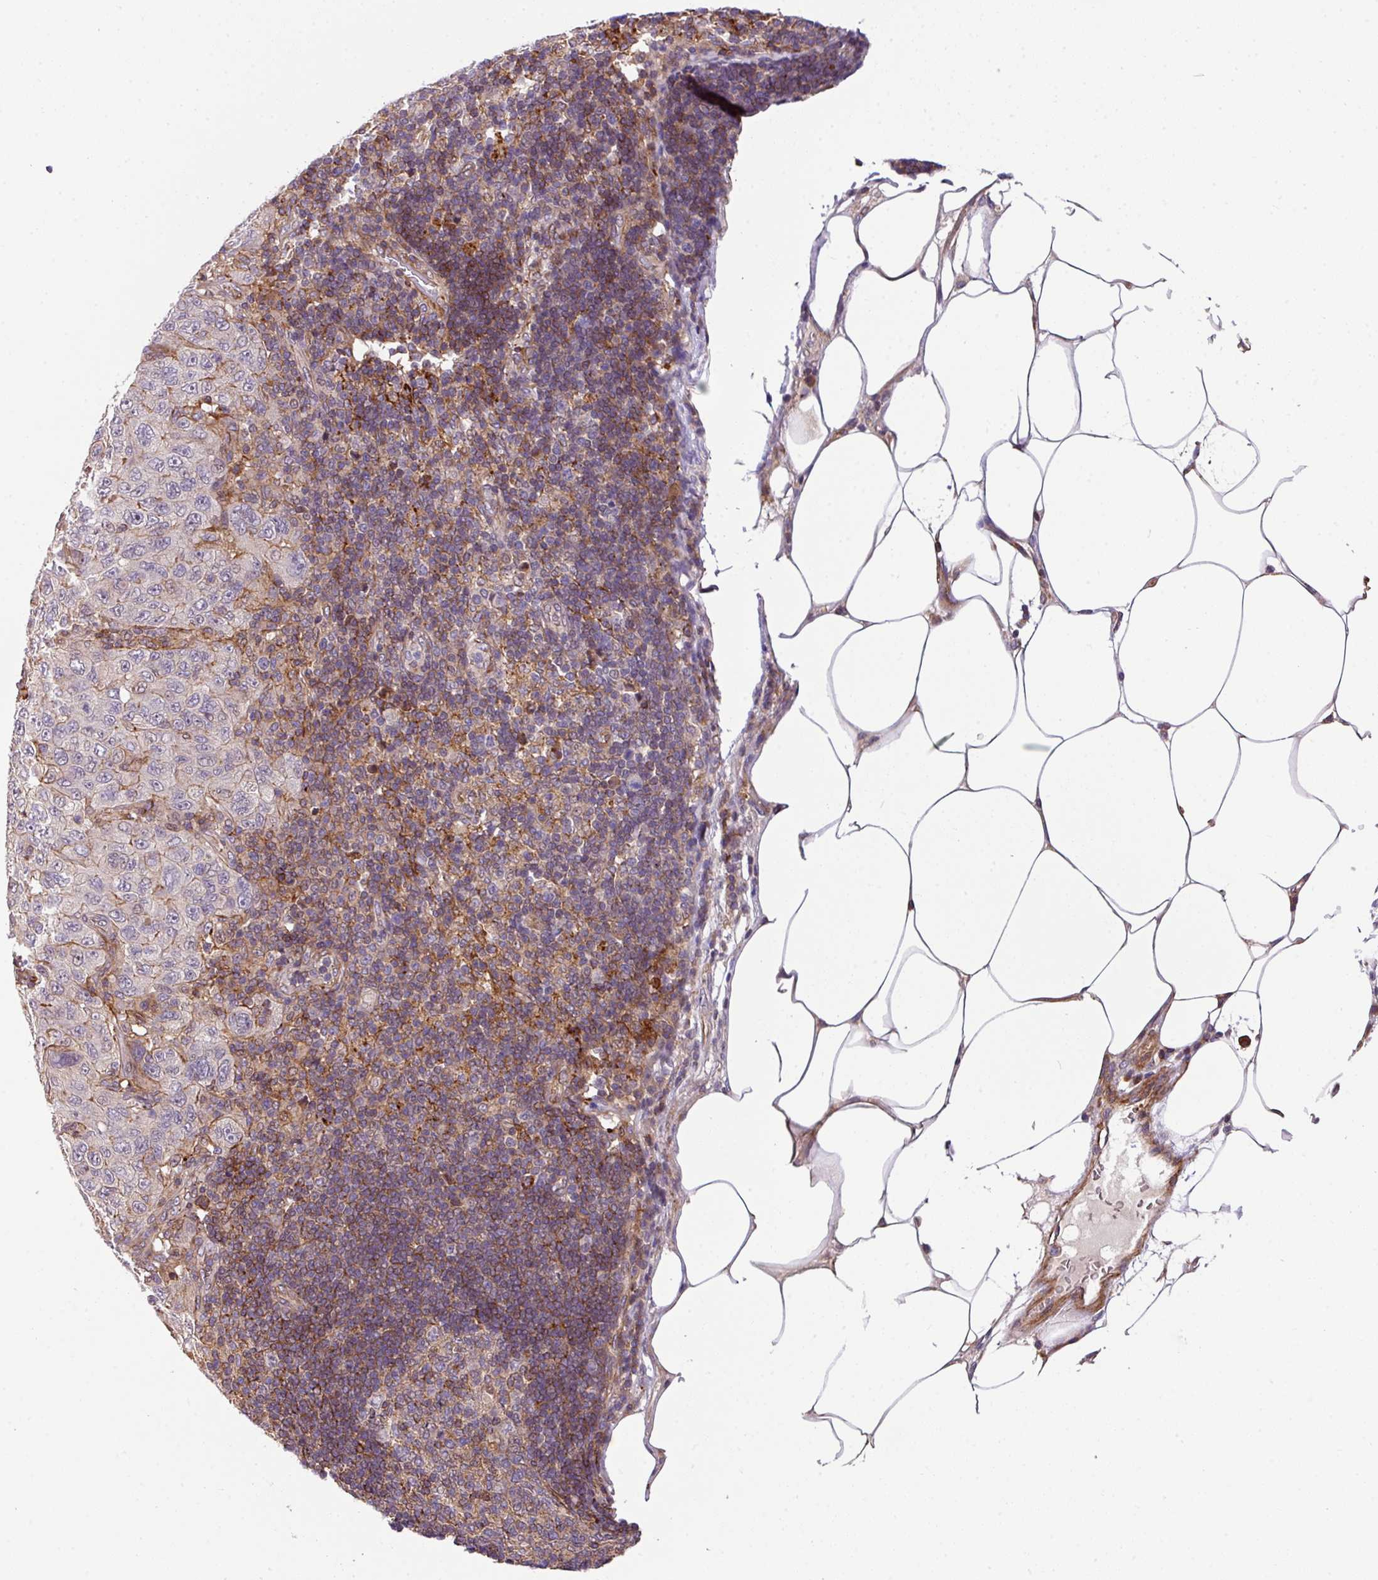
{"staining": {"intensity": "negative", "quantity": "none", "location": "none"}, "tissue": "pancreatic cancer", "cell_type": "Tumor cells", "image_type": "cancer", "snomed": [{"axis": "morphology", "description": "Adenocarcinoma, NOS"}, {"axis": "topography", "description": "Pancreas"}], "caption": "An immunohistochemistry (IHC) image of pancreatic adenocarcinoma is shown. There is no staining in tumor cells of pancreatic adenocarcinoma.", "gene": "CASS4", "patient": {"sex": "male", "age": 68}}